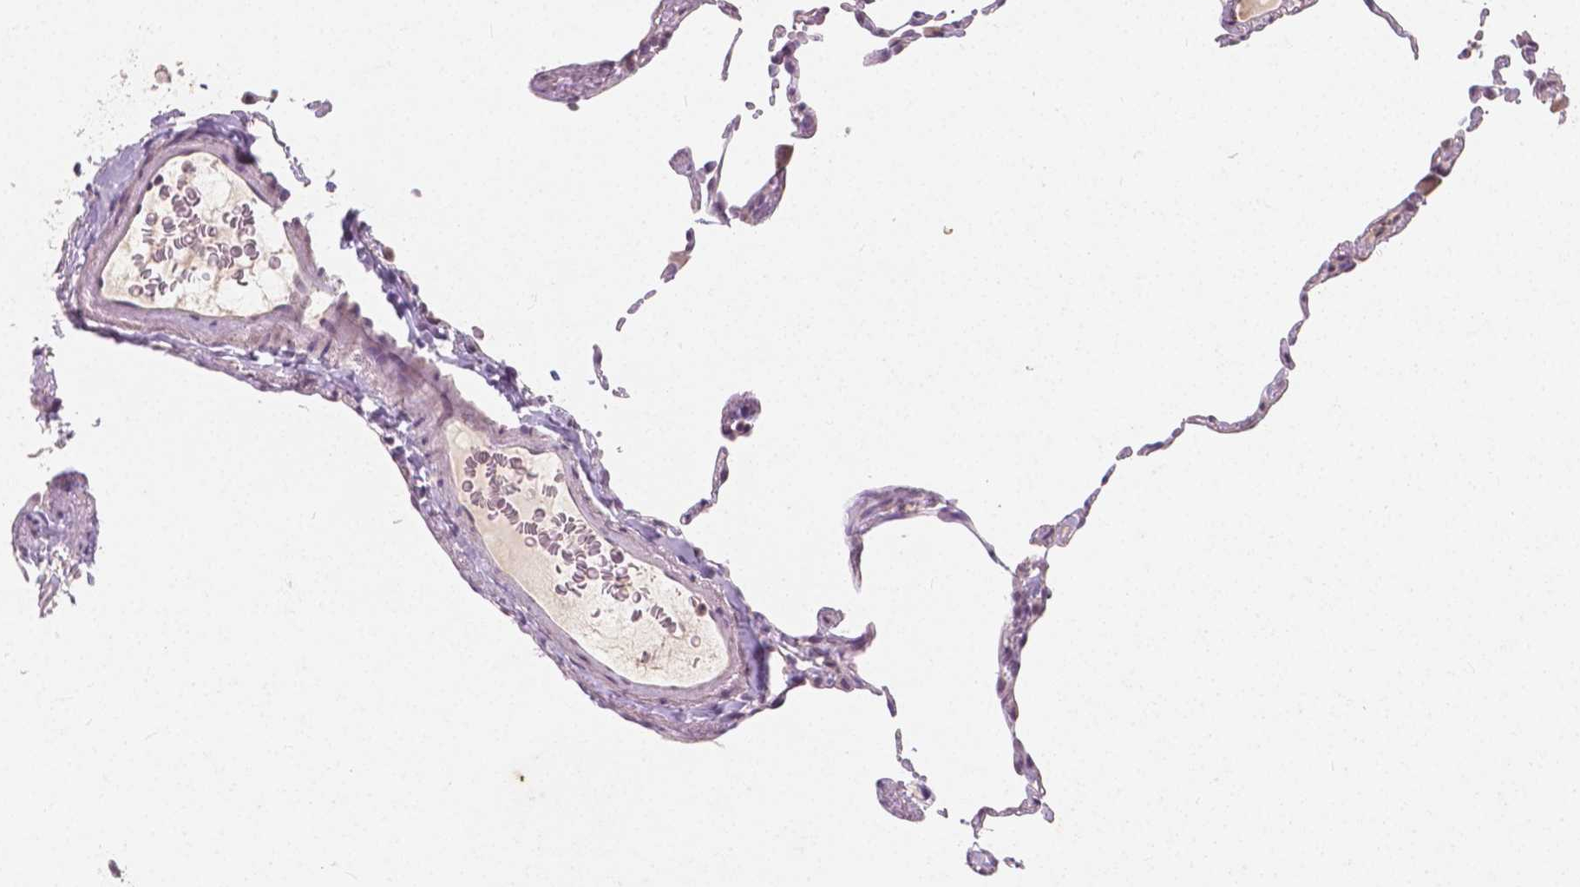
{"staining": {"intensity": "weak", "quantity": "25%-75%", "location": "nuclear"}, "tissue": "lung", "cell_type": "Alveolar cells", "image_type": "normal", "snomed": [{"axis": "morphology", "description": "Normal tissue, NOS"}, {"axis": "topography", "description": "Lung"}], "caption": "IHC of unremarkable human lung reveals low levels of weak nuclear expression in approximately 25%-75% of alveolar cells.", "gene": "NOLC1", "patient": {"sex": "female", "age": 57}}